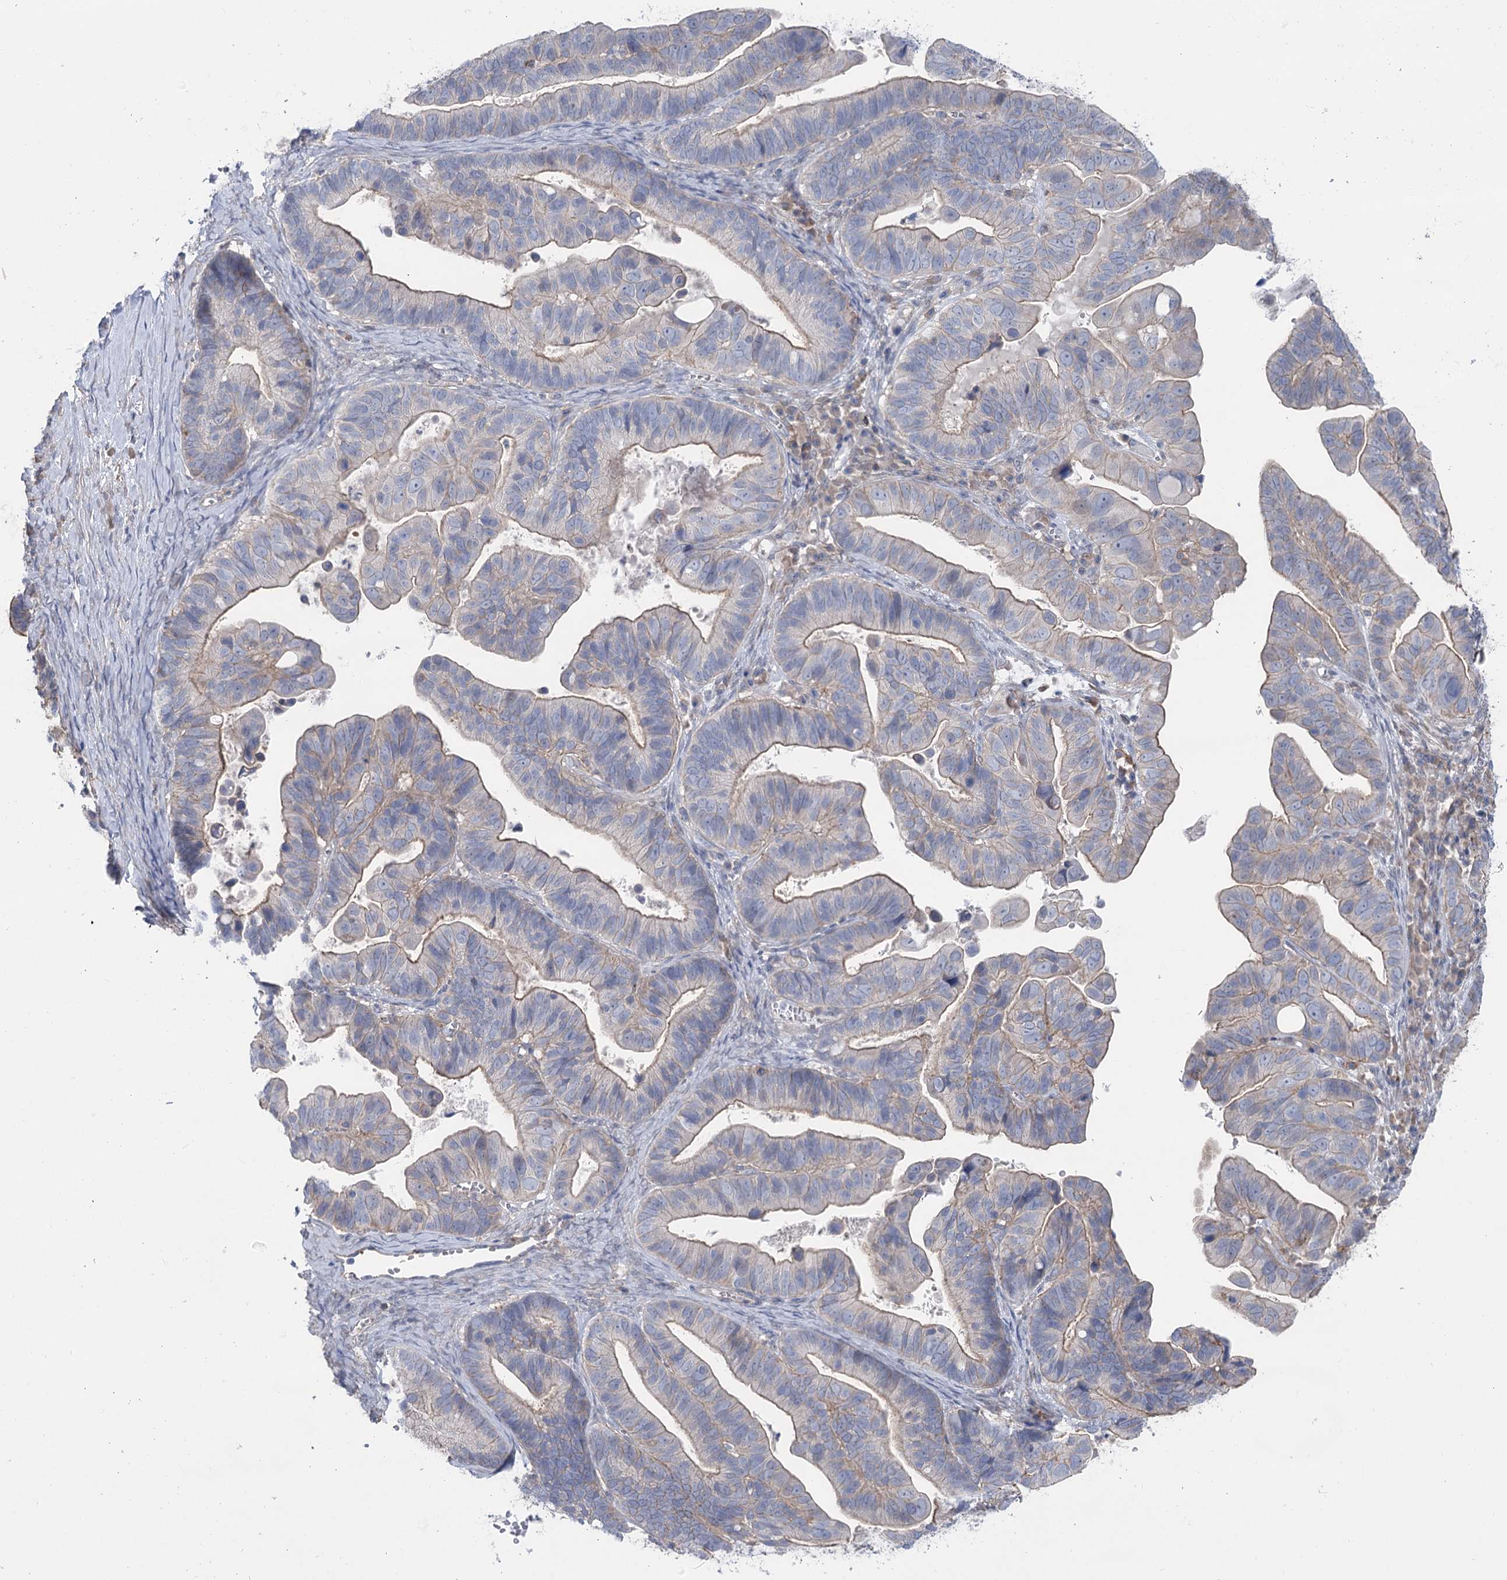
{"staining": {"intensity": "weak", "quantity": "<25%", "location": "cytoplasmic/membranous"}, "tissue": "ovarian cancer", "cell_type": "Tumor cells", "image_type": "cancer", "snomed": [{"axis": "morphology", "description": "Cystadenocarcinoma, serous, NOS"}, {"axis": "topography", "description": "Ovary"}], "caption": "A micrograph of human ovarian cancer (serous cystadenocarcinoma) is negative for staining in tumor cells. Nuclei are stained in blue.", "gene": "LARP1B", "patient": {"sex": "female", "age": 56}}